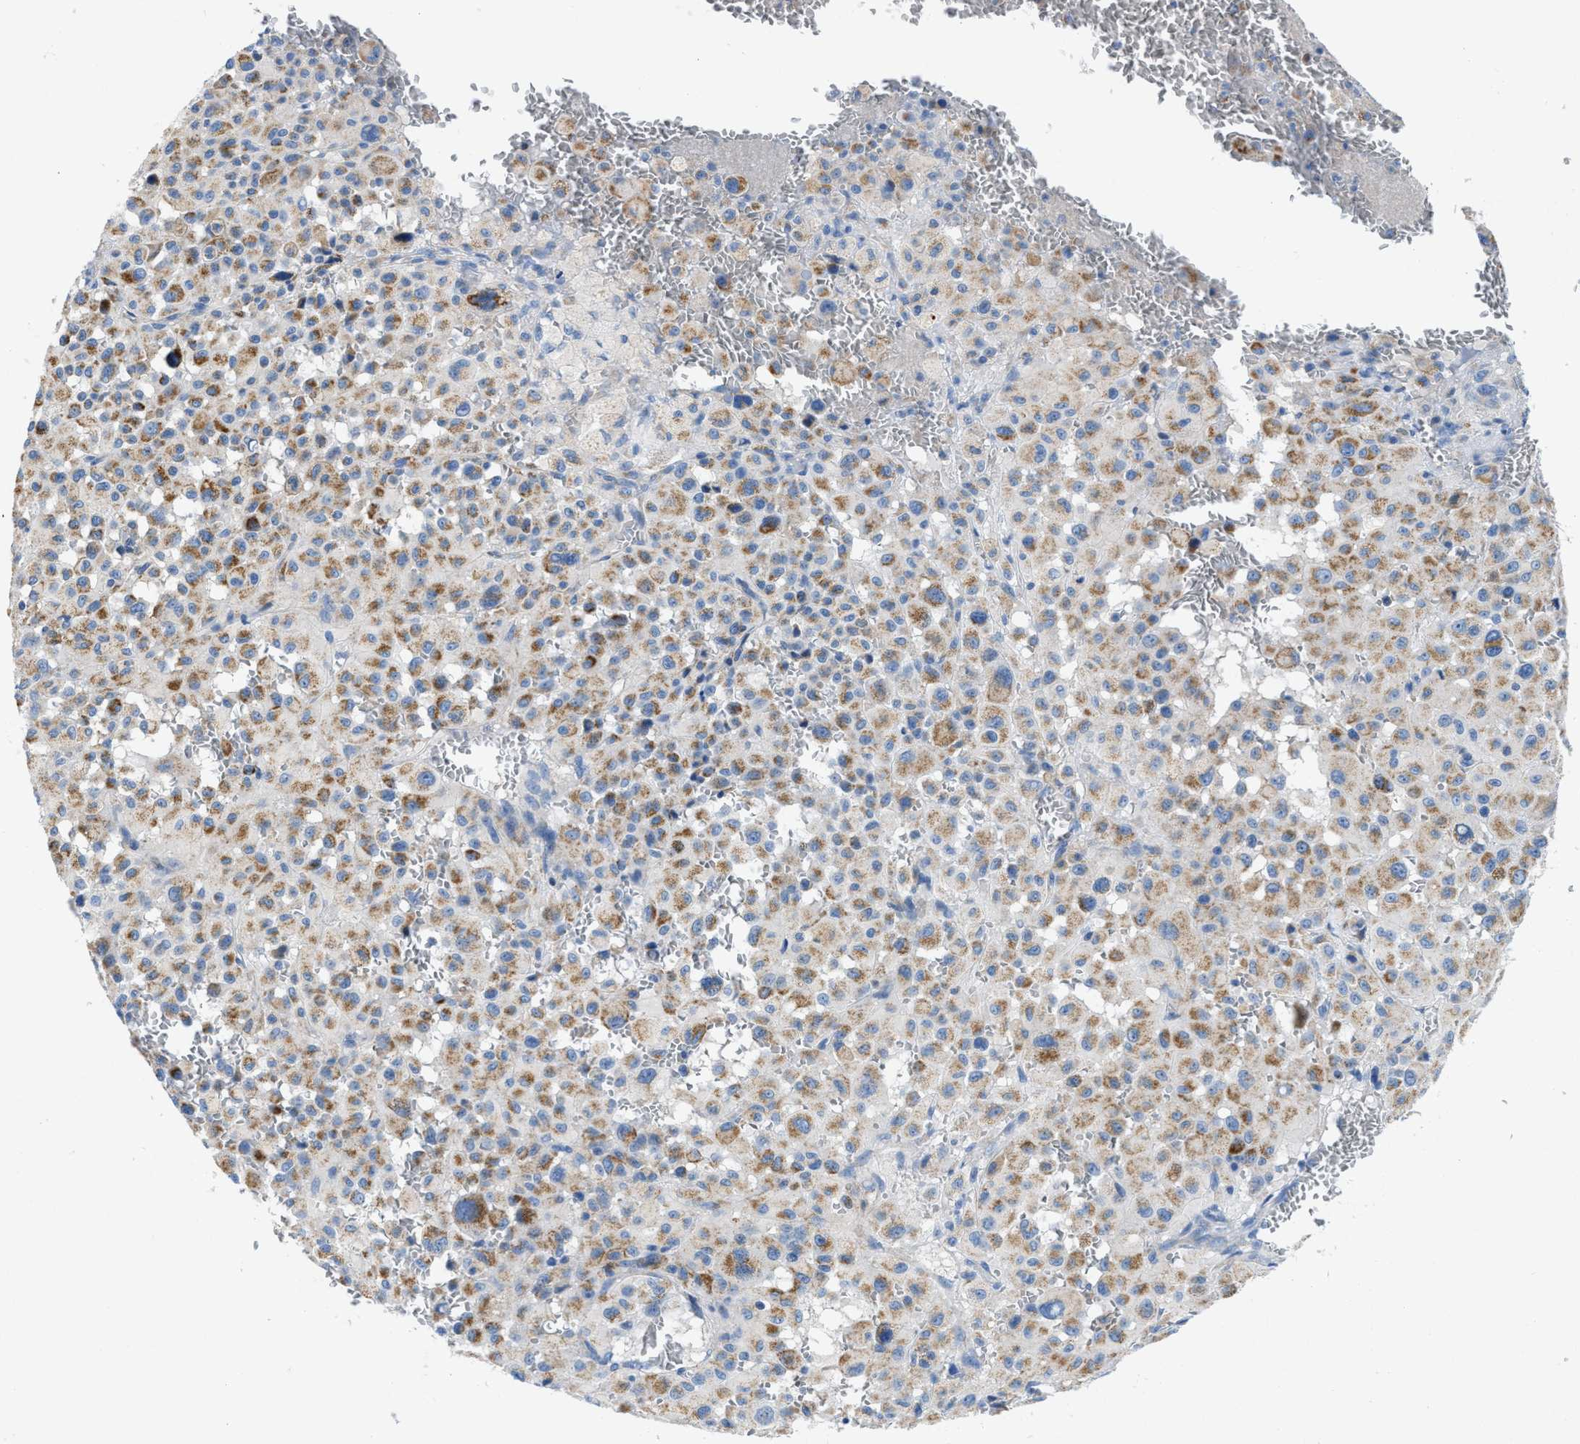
{"staining": {"intensity": "weak", "quantity": ">75%", "location": "cytoplasmic/membranous"}, "tissue": "melanoma", "cell_type": "Tumor cells", "image_type": "cancer", "snomed": [{"axis": "morphology", "description": "Malignant melanoma, Metastatic site"}, {"axis": "topography", "description": "Skin"}], "caption": "Malignant melanoma (metastatic site) stained with immunohistochemistry (IHC) demonstrates weak cytoplasmic/membranous expression in approximately >75% of tumor cells.", "gene": "SLC25A13", "patient": {"sex": "female", "age": 74}}